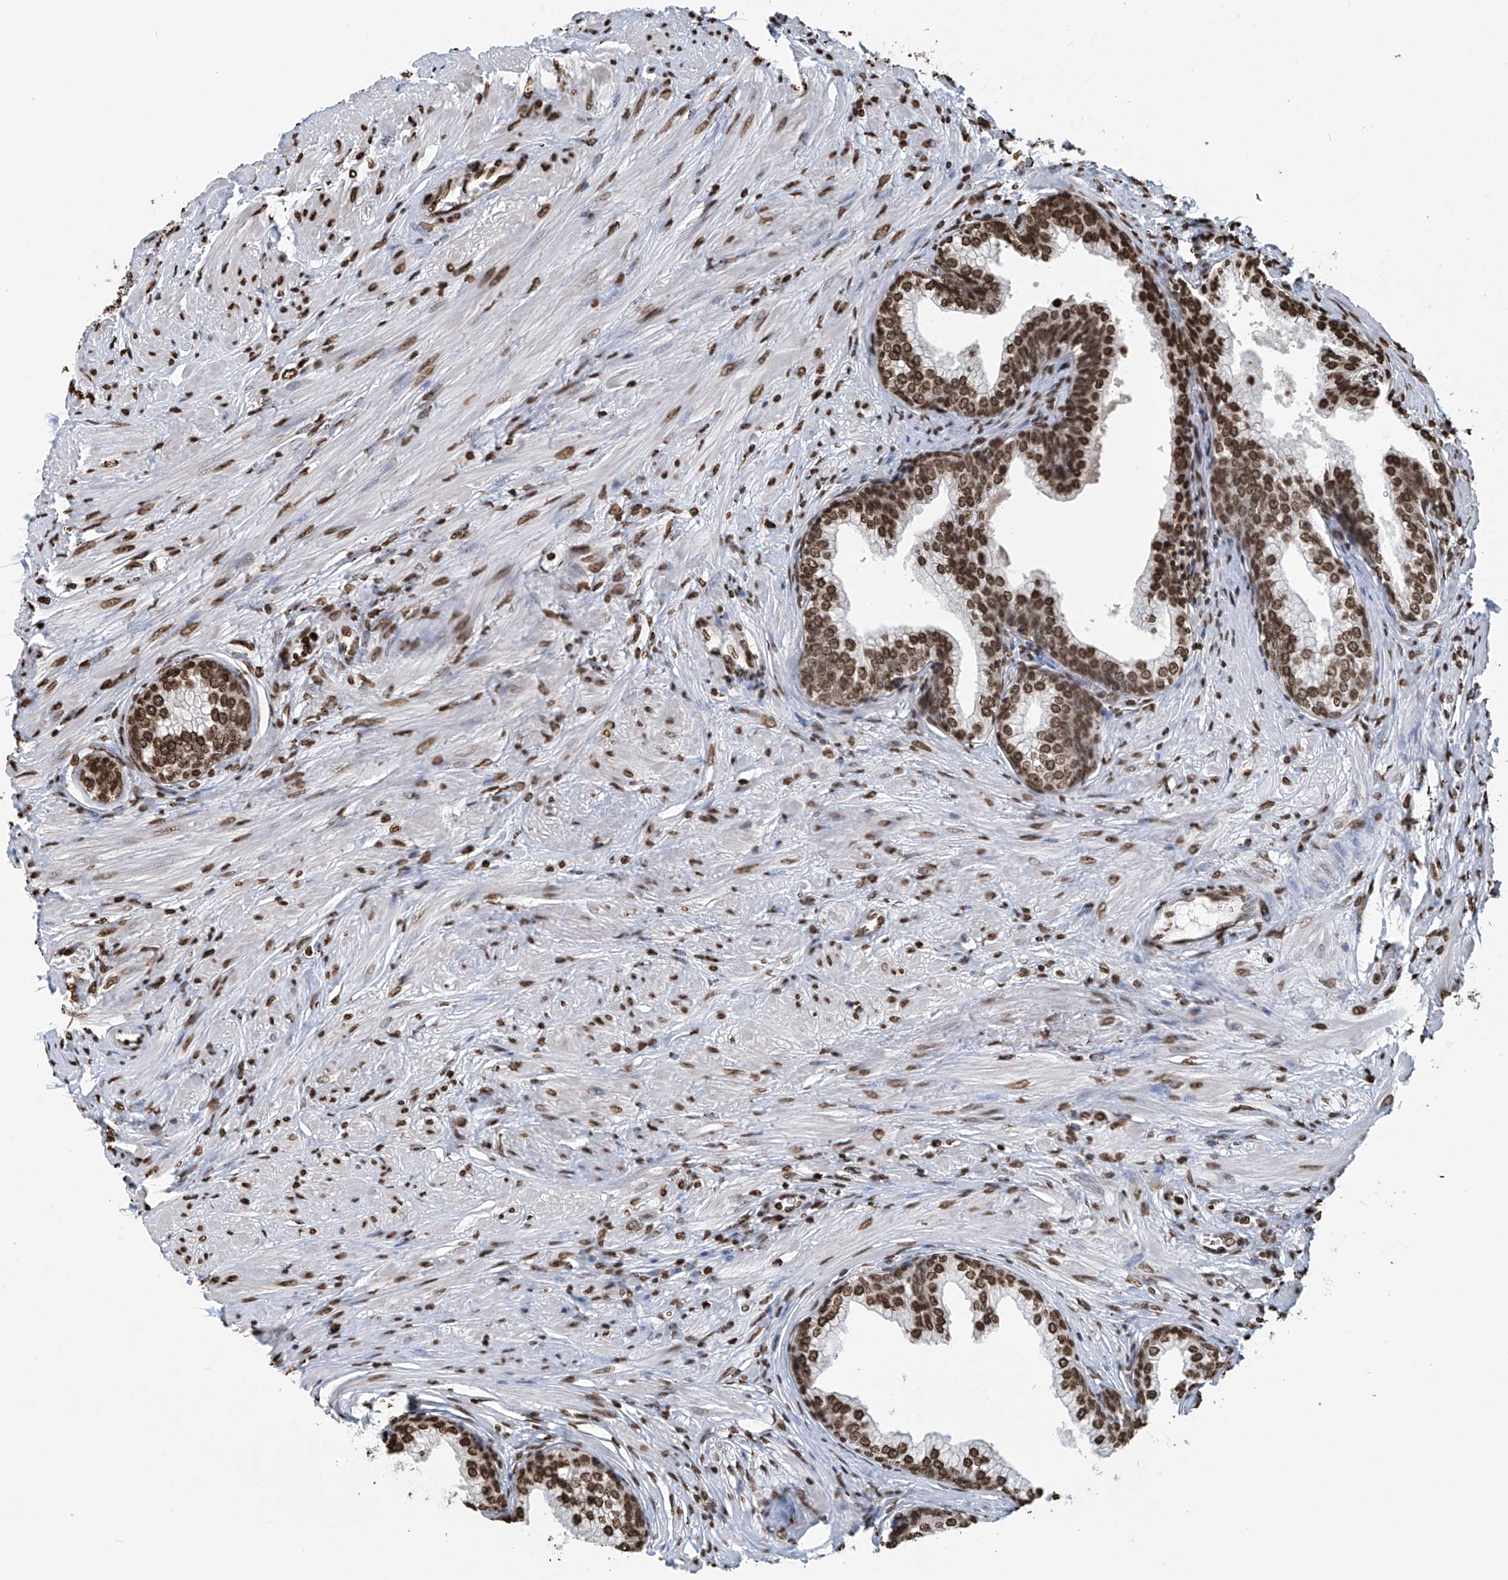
{"staining": {"intensity": "strong", "quantity": ">75%", "location": "nuclear"}, "tissue": "prostate", "cell_type": "Glandular cells", "image_type": "normal", "snomed": [{"axis": "morphology", "description": "Normal tissue, NOS"}, {"axis": "morphology", "description": "Urothelial carcinoma, Low grade"}, {"axis": "topography", "description": "Urinary bladder"}, {"axis": "topography", "description": "Prostate"}], "caption": "This image exhibits immunohistochemistry staining of benign prostate, with high strong nuclear staining in approximately >75% of glandular cells.", "gene": "DPPA2", "patient": {"sex": "male", "age": 60}}